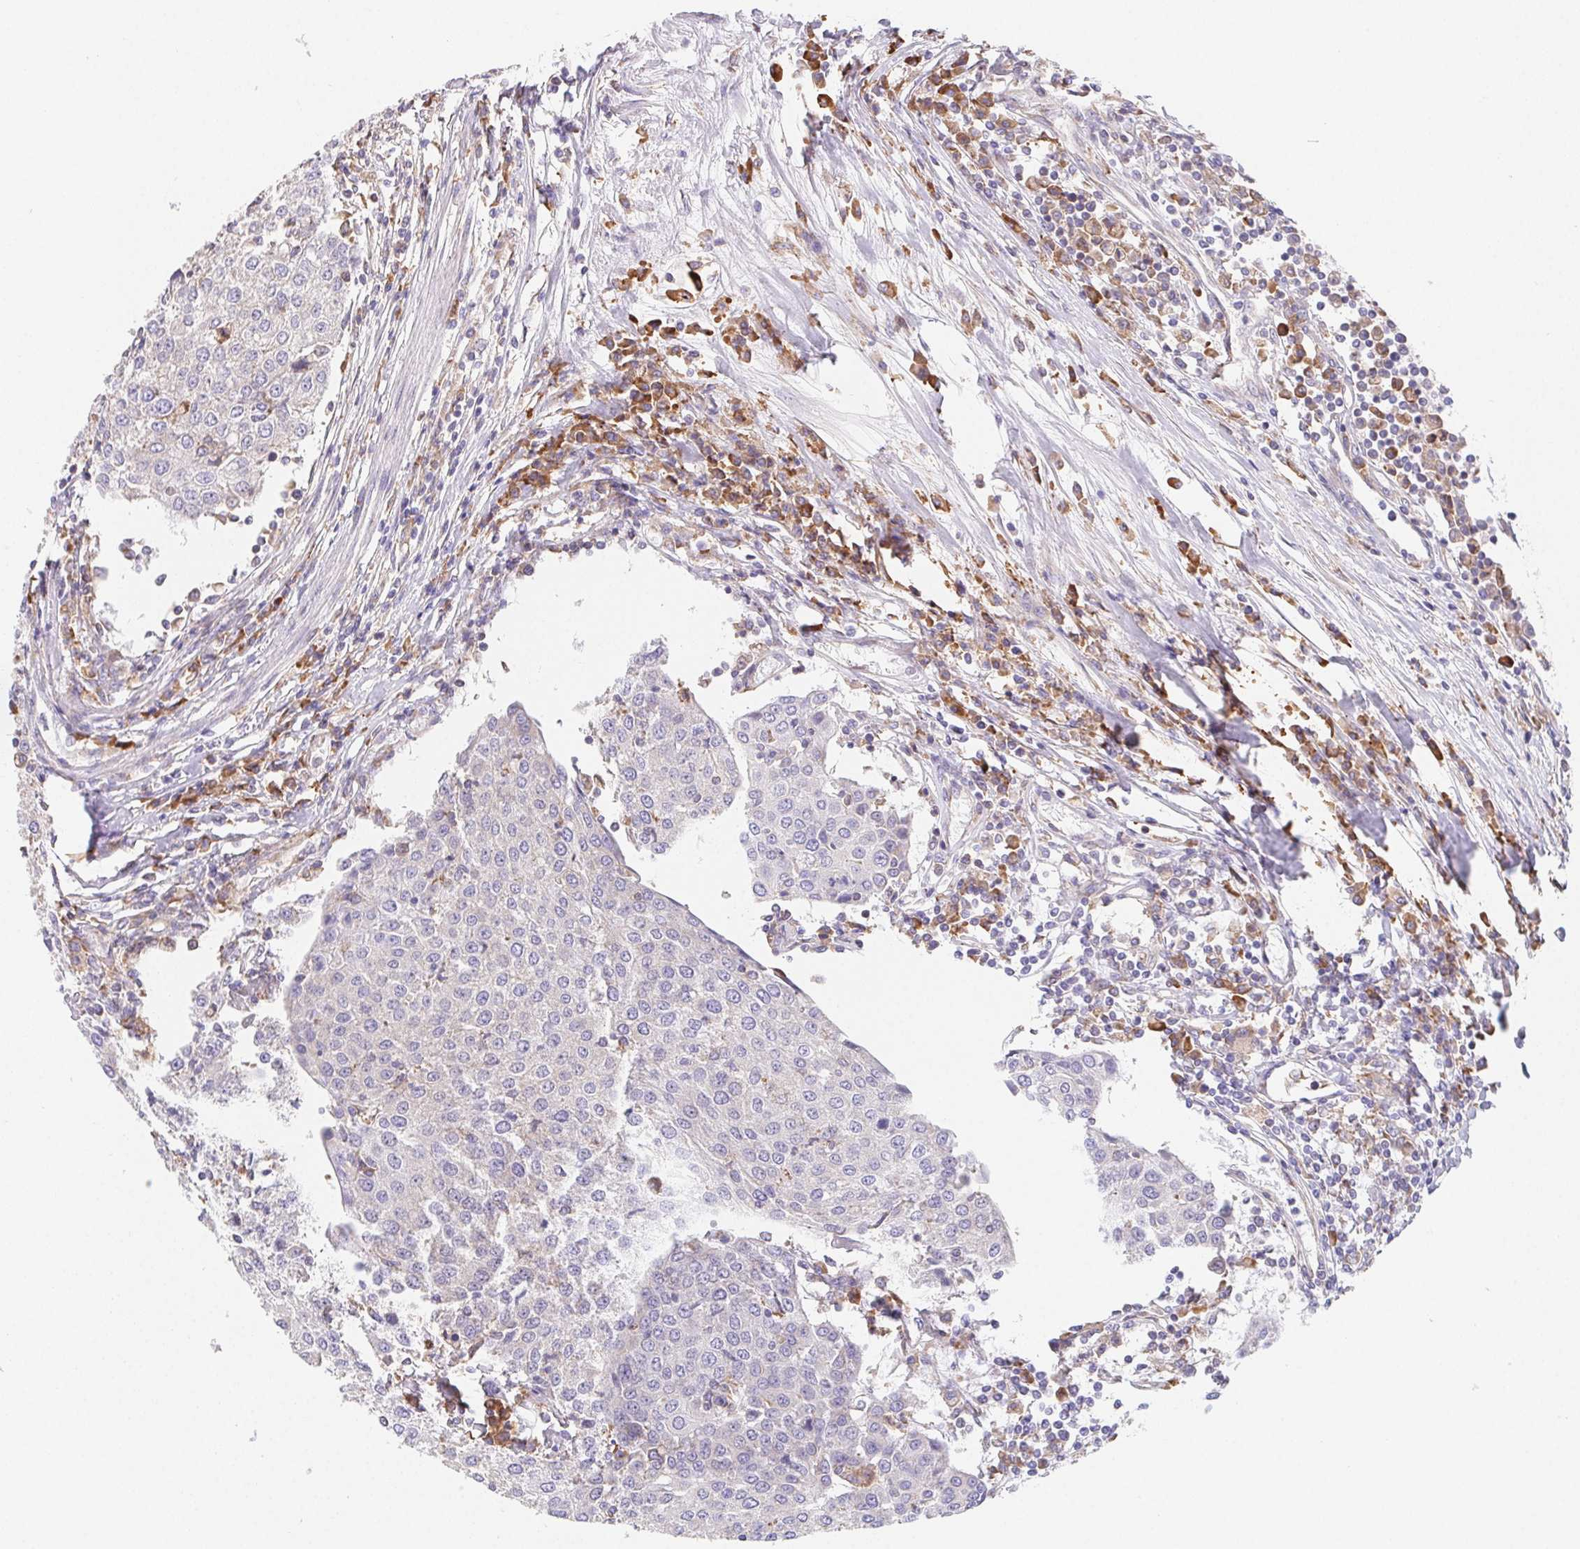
{"staining": {"intensity": "negative", "quantity": "none", "location": "none"}, "tissue": "urothelial cancer", "cell_type": "Tumor cells", "image_type": "cancer", "snomed": [{"axis": "morphology", "description": "Urothelial carcinoma, High grade"}, {"axis": "topography", "description": "Urinary bladder"}], "caption": "Immunohistochemistry (IHC) histopathology image of human urothelial cancer stained for a protein (brown), which reveals no expression in tumor cells.", "gene": "ADAM8", "patient": {"sex": "female", "age": 85}}